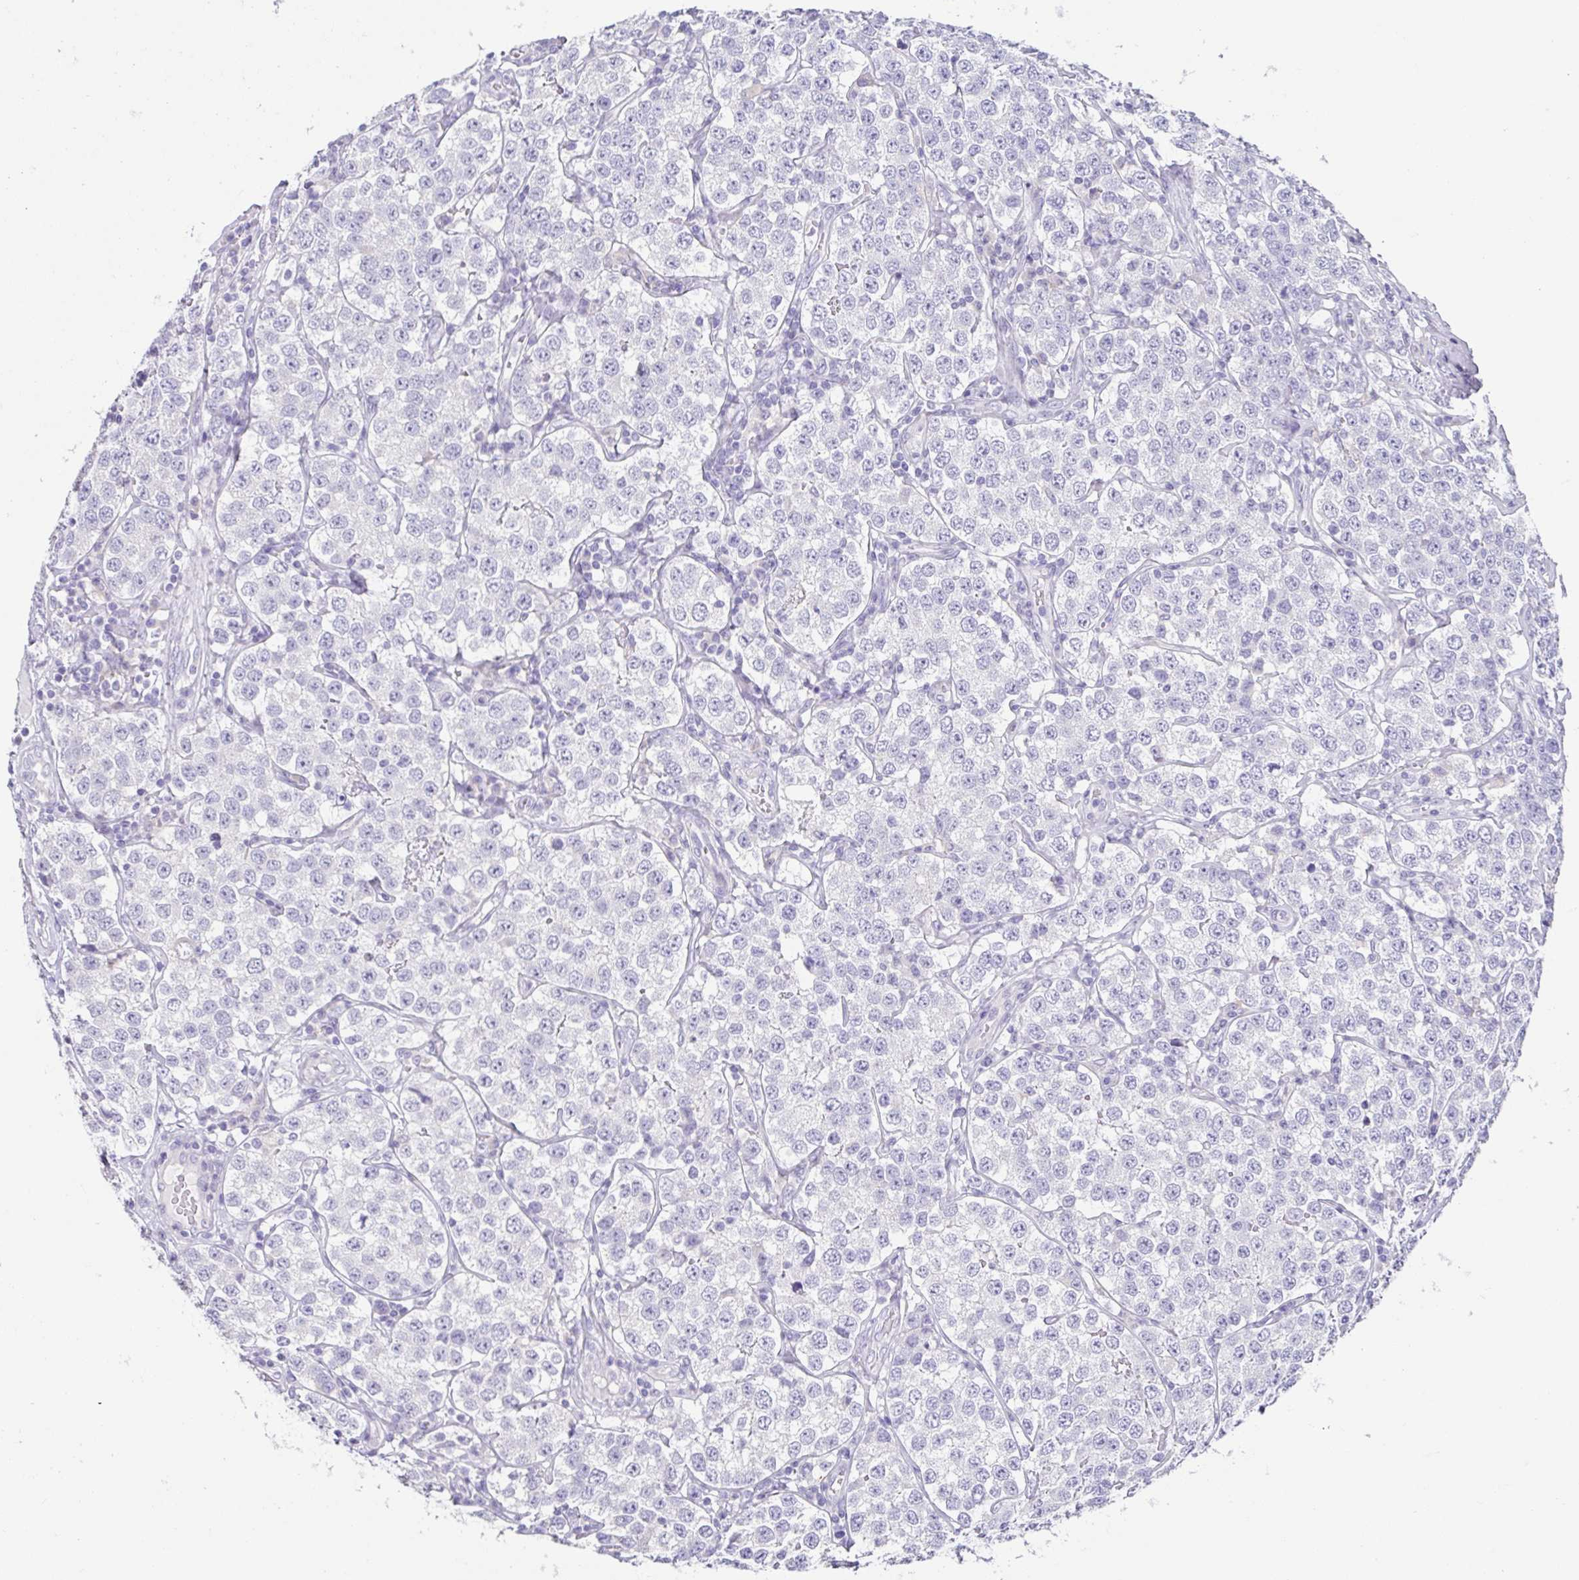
{"staining": {"intensity": "negative", "quantity": "none", "location": "none"}, "tissue": "testis cancer", "cell_type": "Tumor cells", "image_type": "cancer", "snomed": [{"axis": "morphology", "description": "Seminoma, NOS"}, {"axis": "topography", "description": "Testis"}], "caption": "Immunohistochemistry (IHC) of human testis cancer reveals no expression in tumor cells.", "gene": "RDH11", "patient": {"sex": "male", "age": 34}}